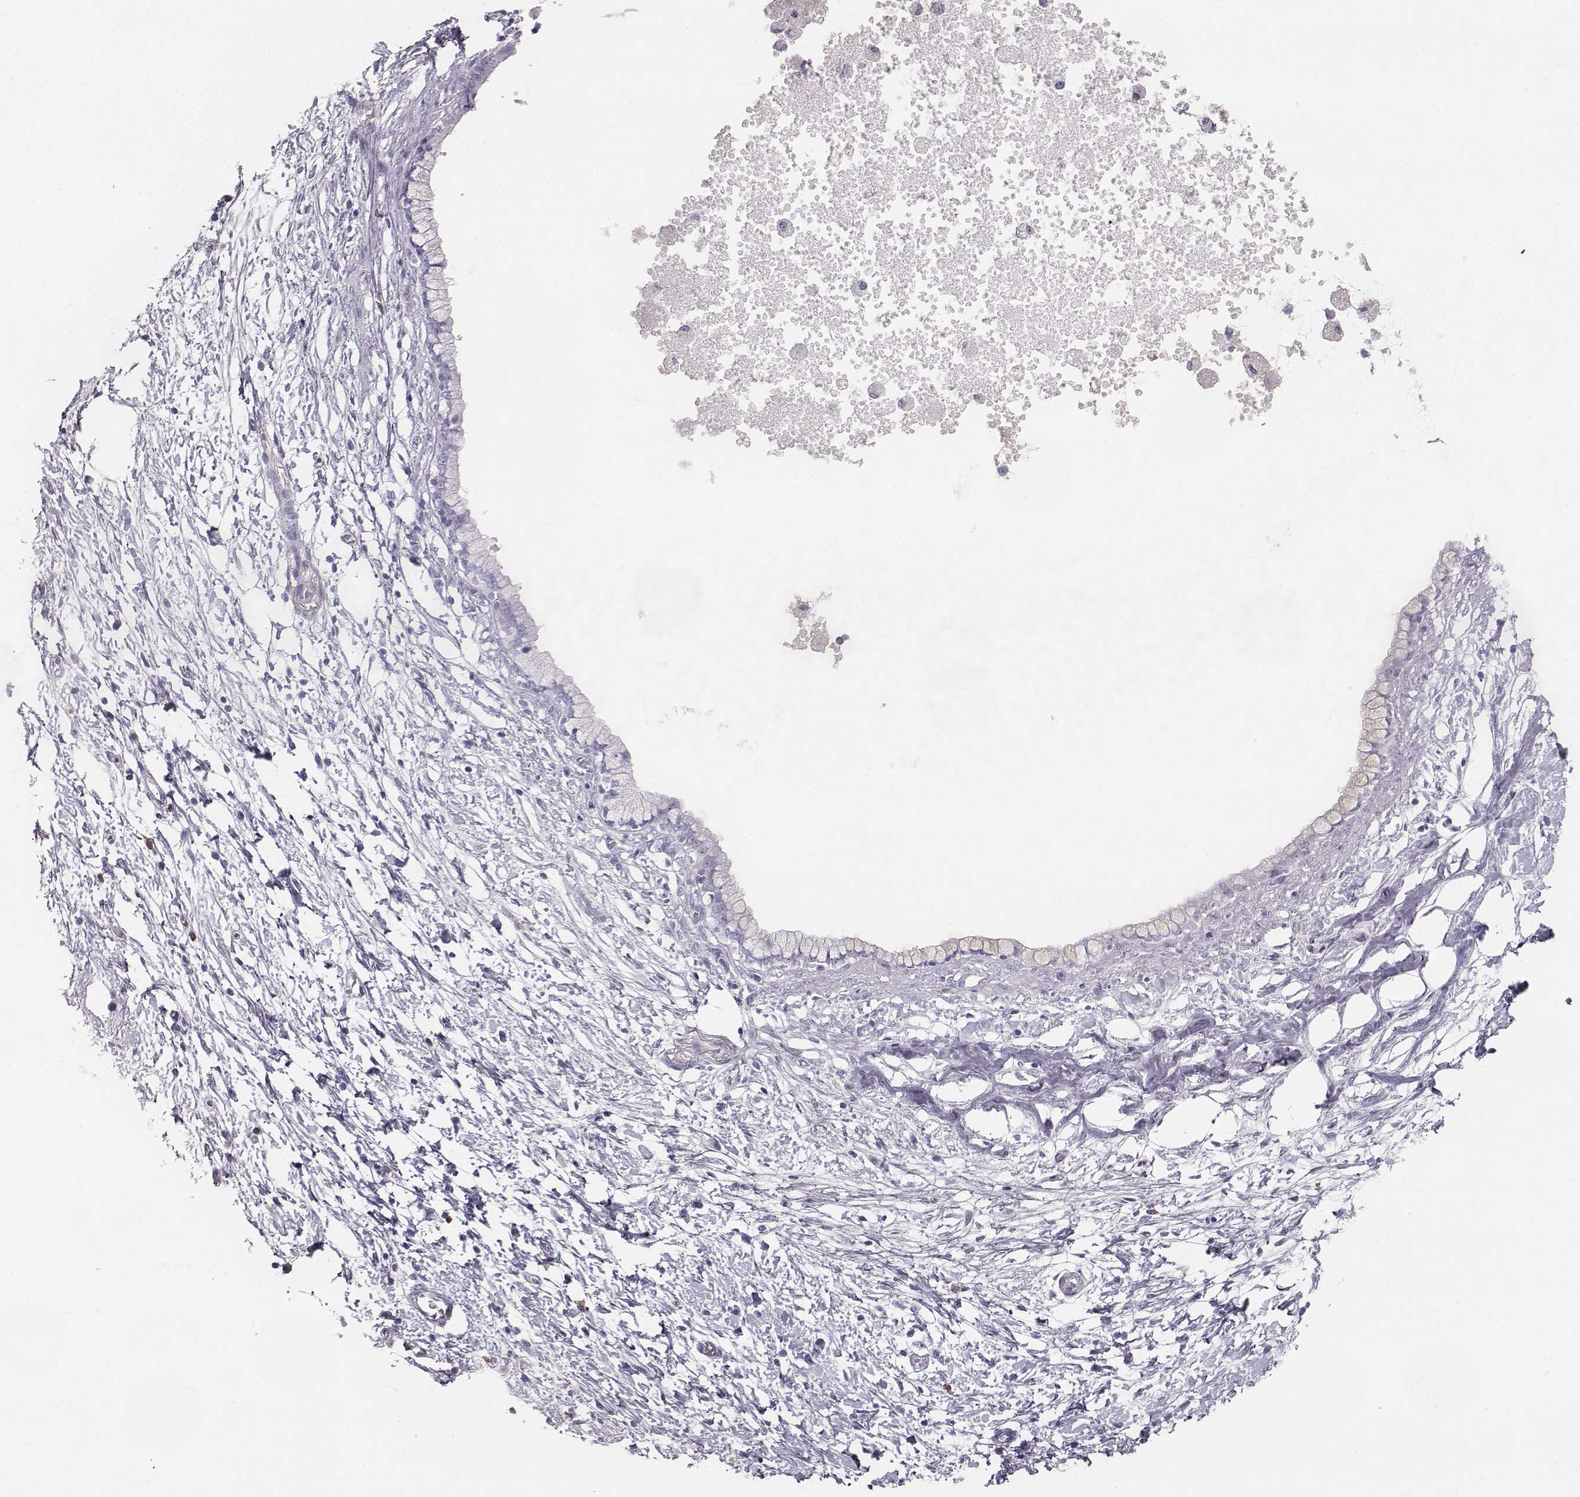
{"staining": {"intensity": "negative", "quantity": "none", "location": "none"}, "tissue": "pancreatic cancer", "cell_type": "Tumor cells", "image_type": "cancer", "snomed": [{"axis": "morphology", "description": "Adenocarcinoma, NOS"}, {"axis": "topography", "description": "Pancreas"}], "caption": "Tumor cells are negative for protein expression in human adenocarcinoma (pancreatic).", "gene": "NPTXR", "patient": {"sex": "female", "age": 72}}